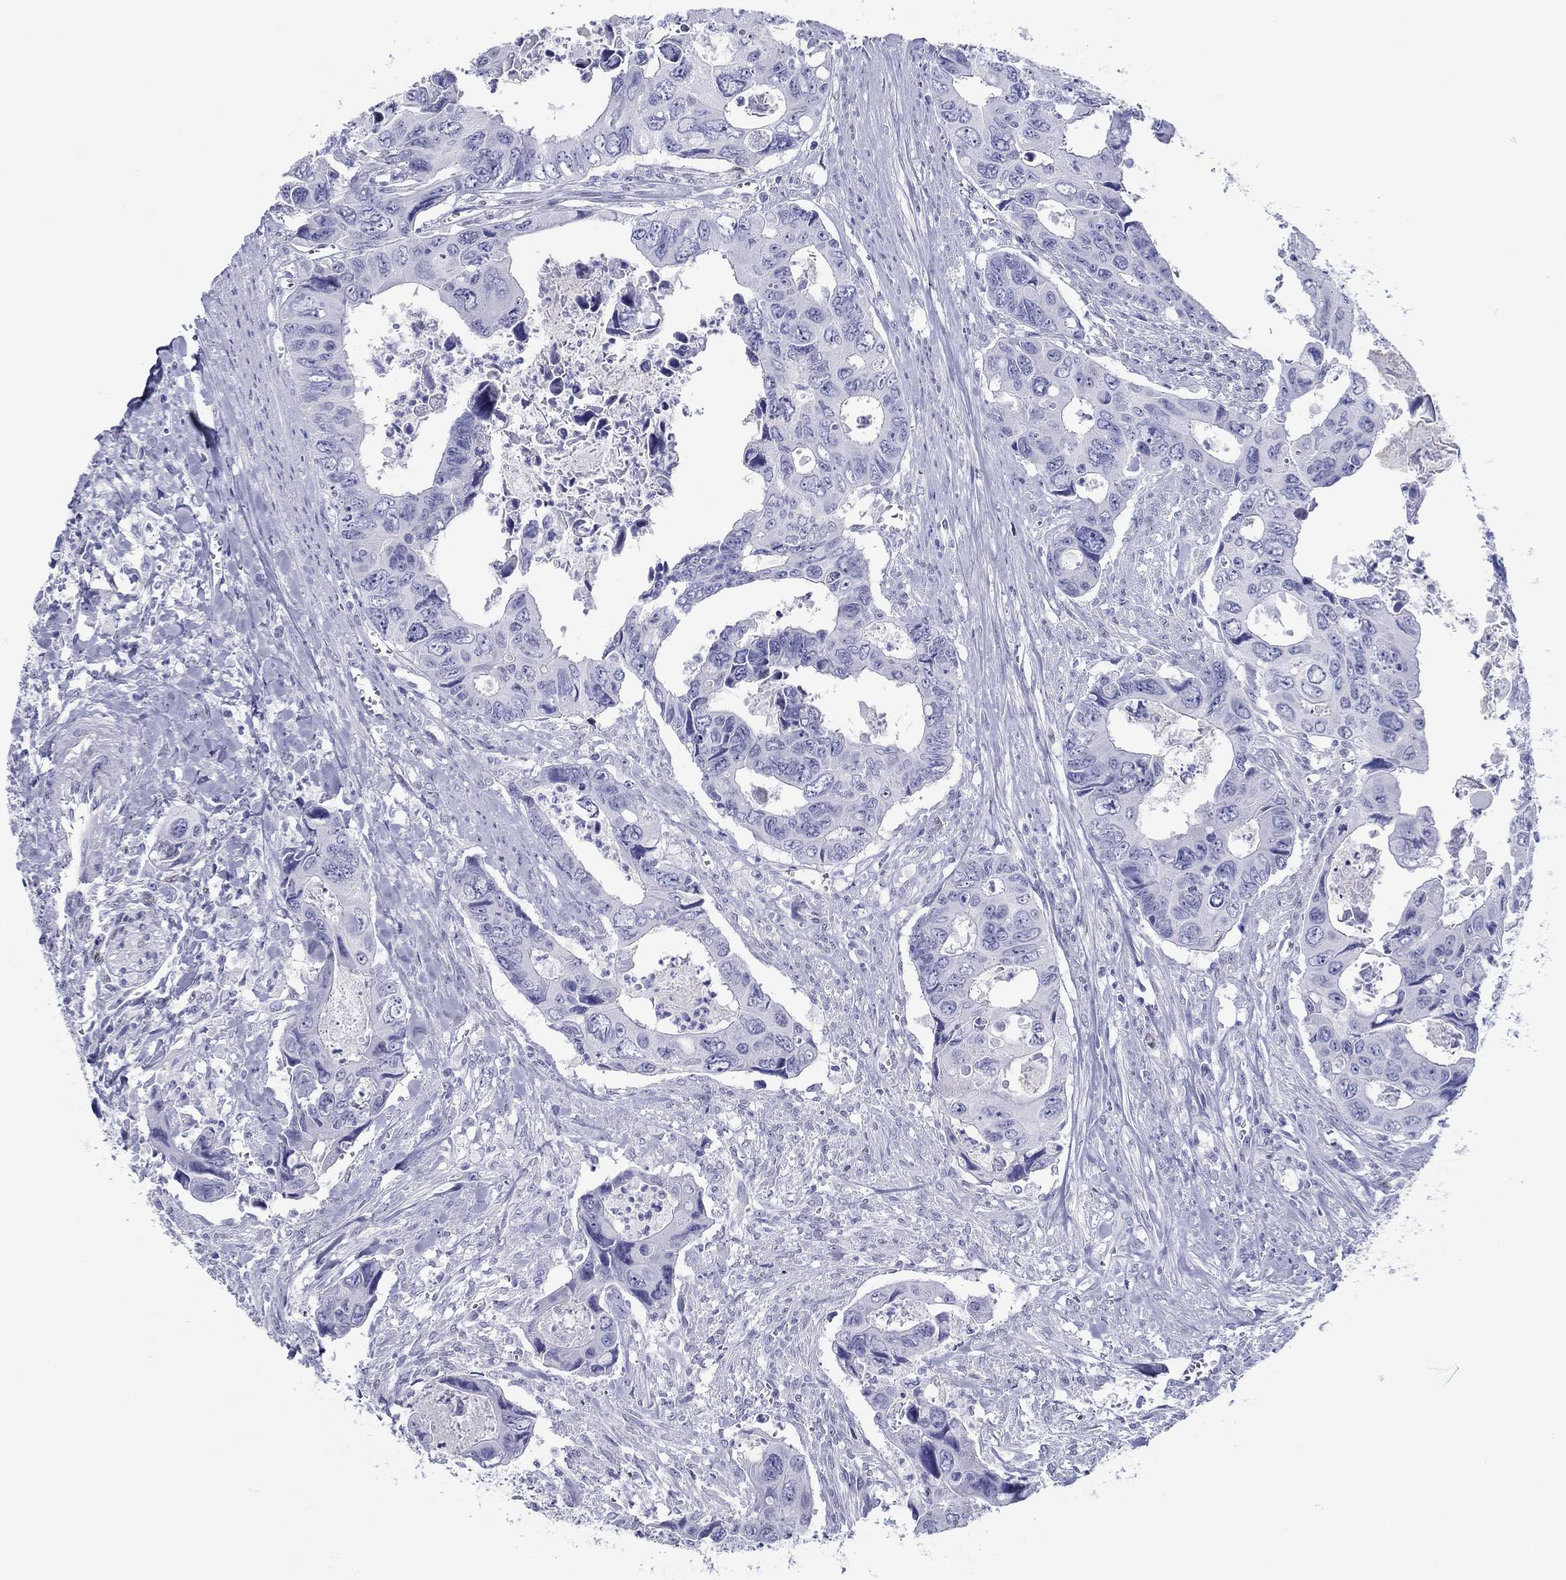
{"staining": {"intensity": "negative", "quantity": "none", "location": "none"}, "tissue": "colorectal cancer", "cell_type": "Tumor cells", "image_type": "cancer", "snomed": [{"axis": "morphology", "description": "Adenocarcinoma, NOS"}, {"axis": "topography", "description": "Rectum"}], "caption": "Image shows no significant protein staining in tumor cells of colorectal adenocarcinoma.", "gene": "H1-1", "patient": {"sex": "male", "age": 62}}